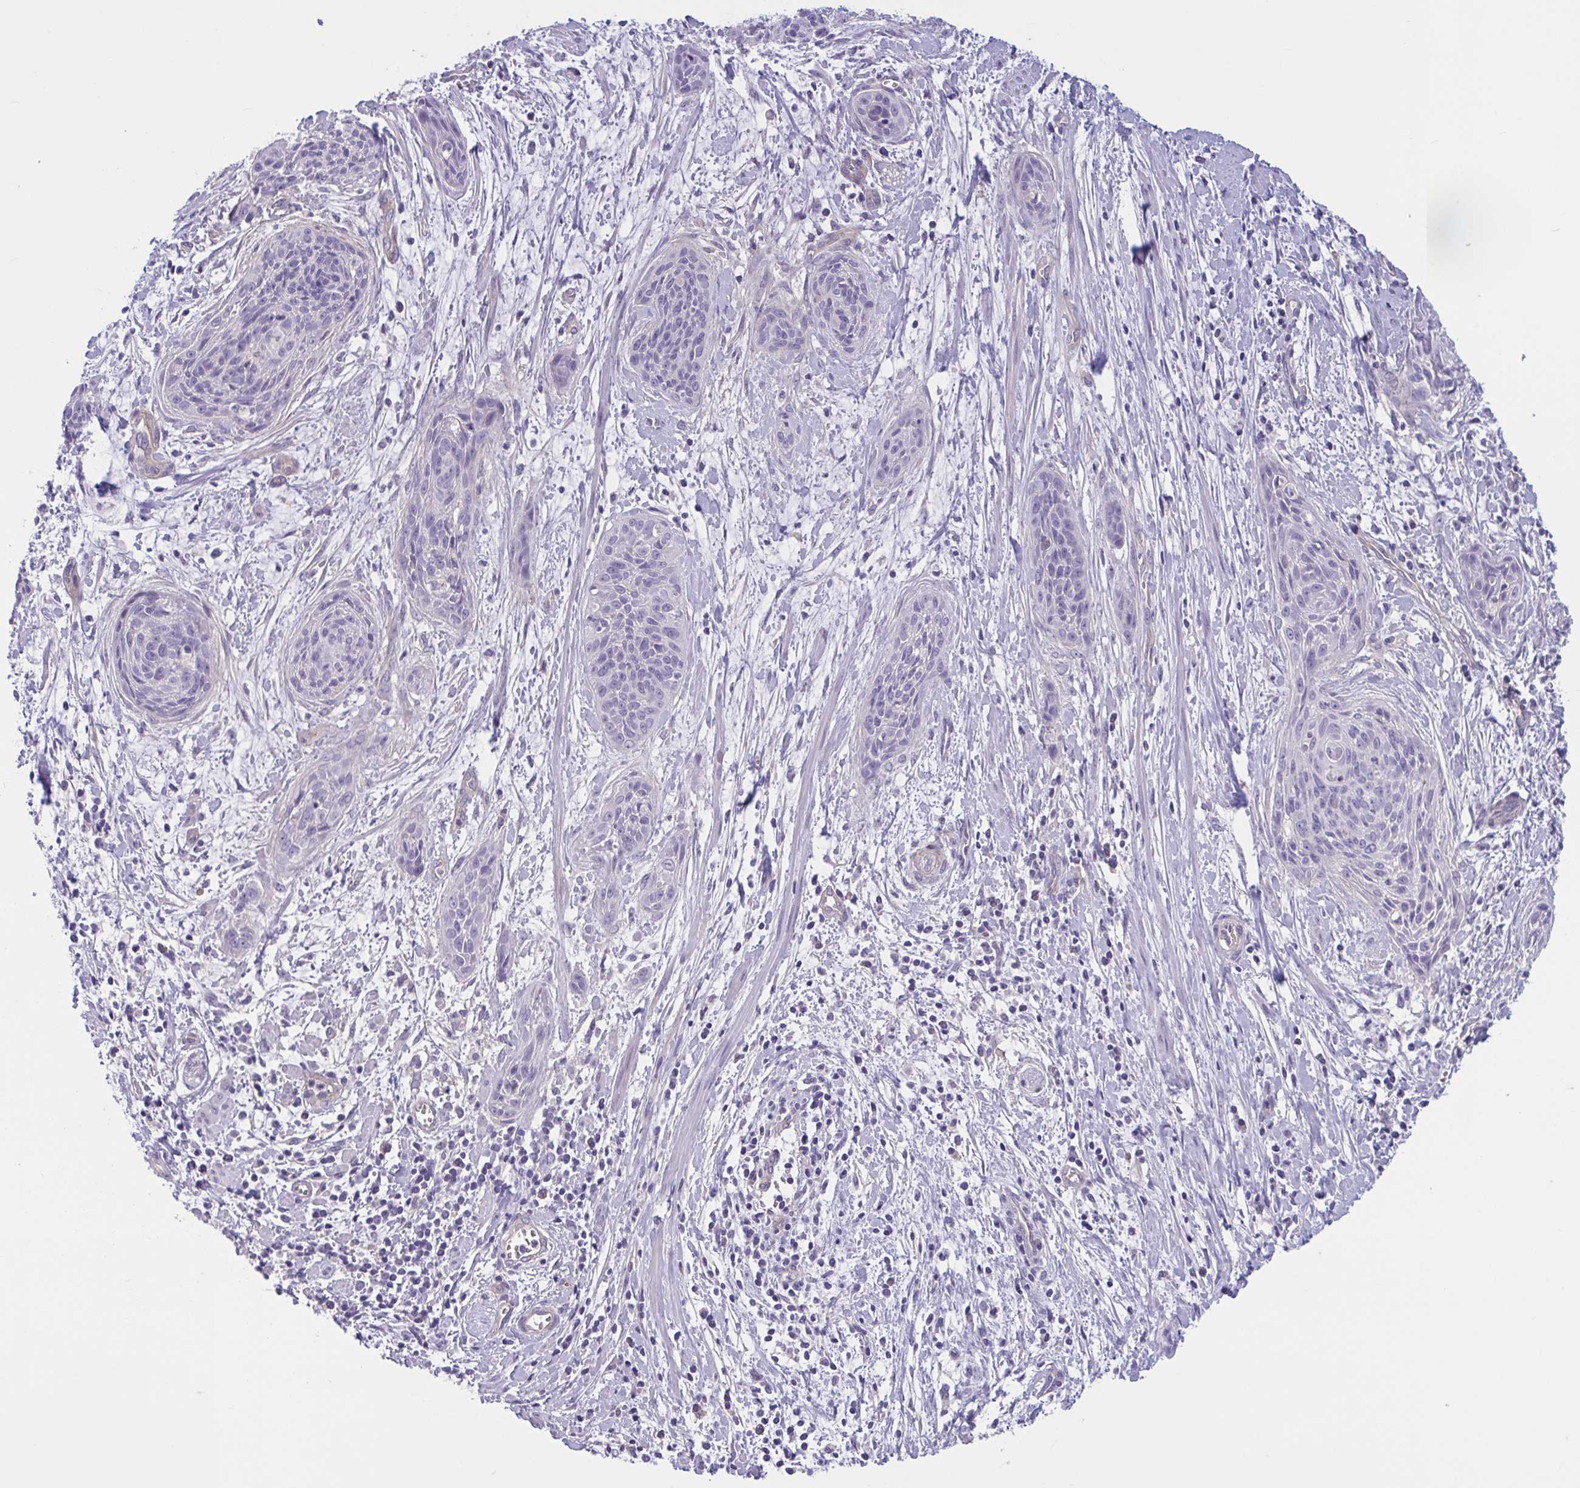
{"staining": {"intensity": "negative", "quantity": "none", "location": "none"}, "tissue": "cervical cancer", "cell_type": "Tumor cells", "image_type": "cancer", "snomed": [{"axis": "morphology", "description": "Squamous cell carcinoma, NOS"}, {"axis": "topography", "description": "Cervix"}], "caption": "A photomicrograph of cervical cancer stained for a protein reveals no brown staining in tumor cells.", "gene": "TTC7B", "patient": {"sex": "female", "age": 55}}